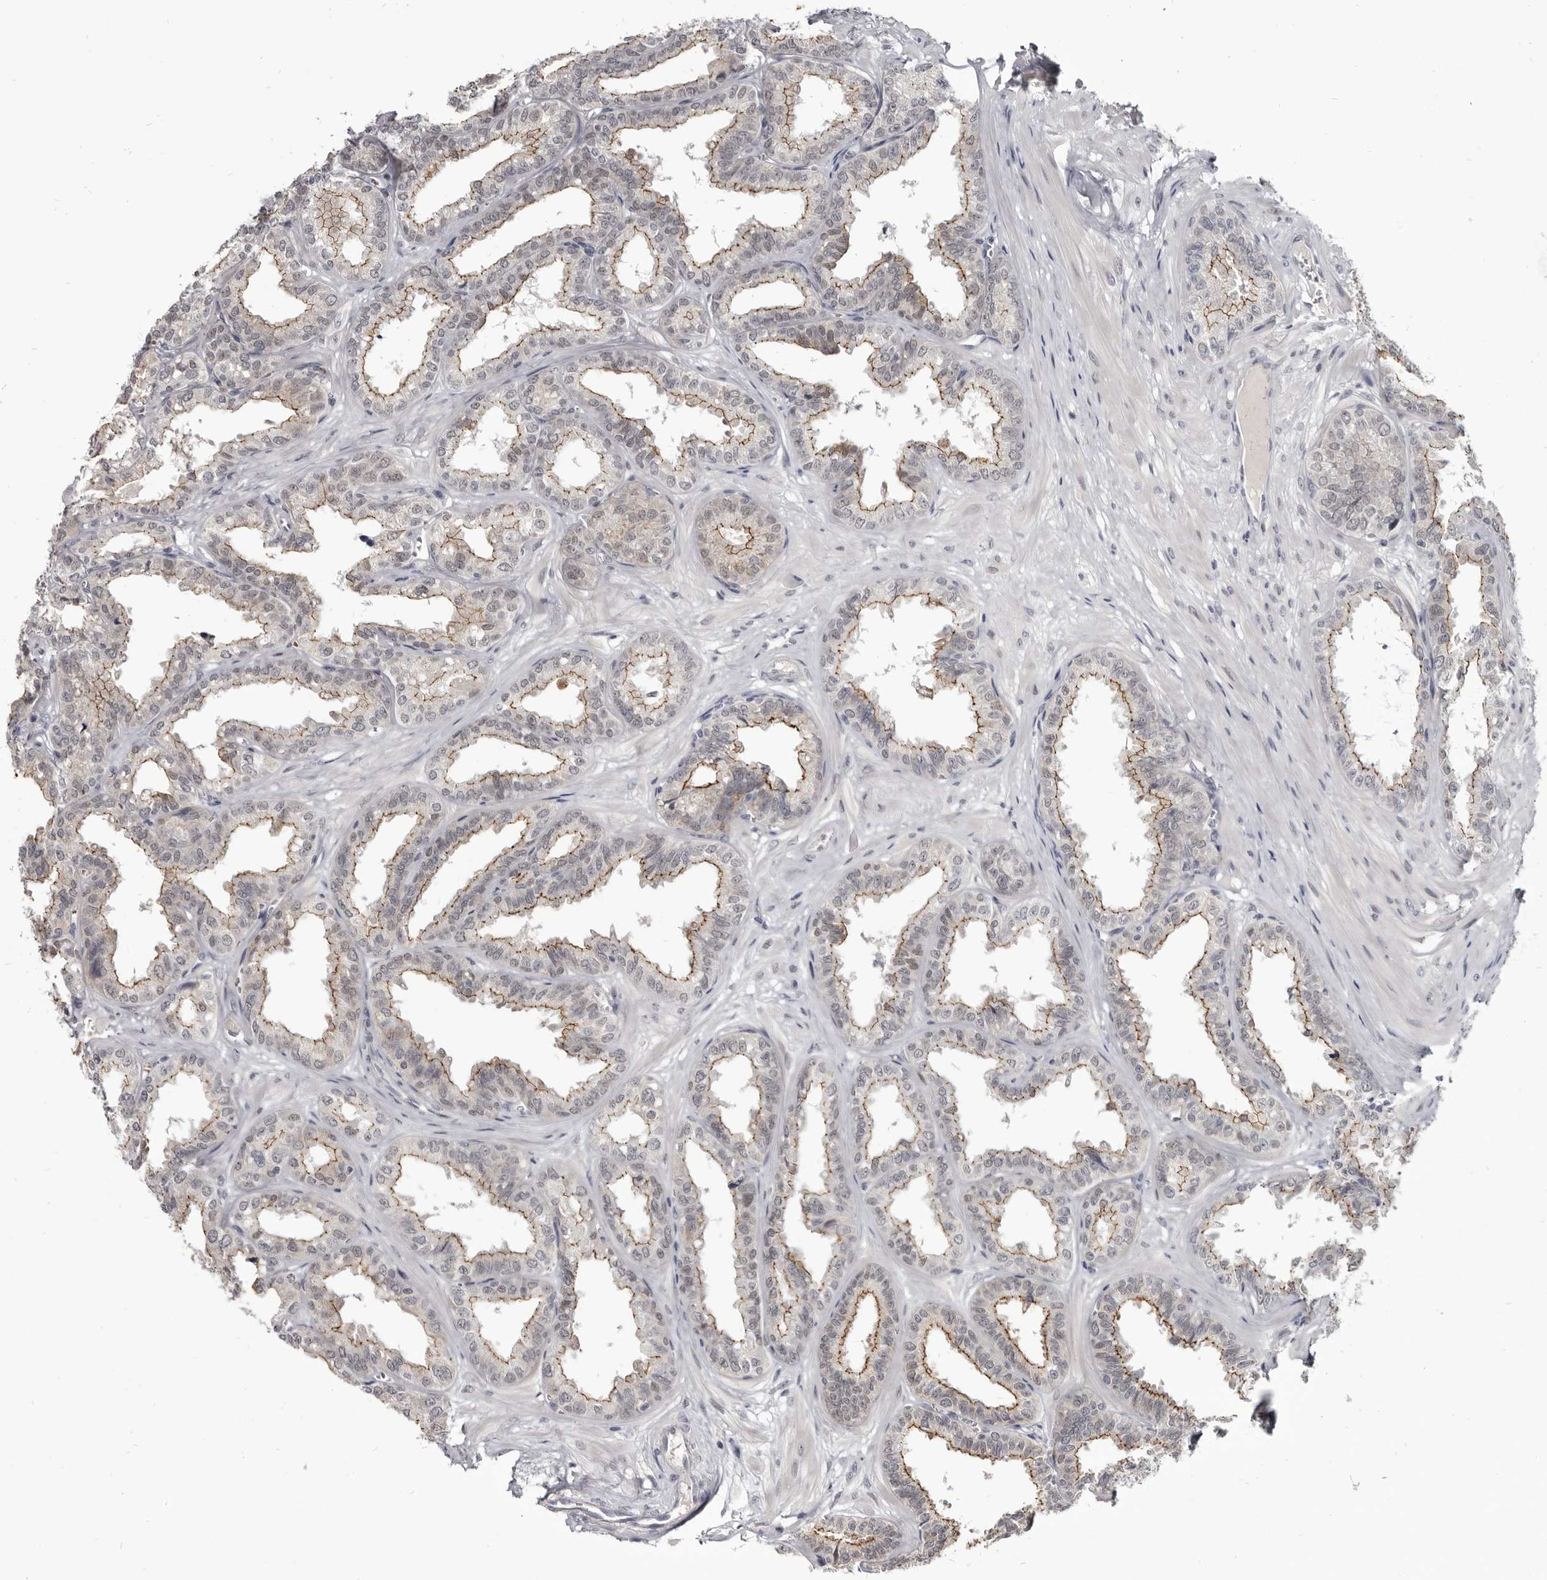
{"staining": {"intensity": "strong", "quantity": ">75%", "location": "cytoplasmic/membranous"}, "tissue": "seminal vesicle", "cell_type": "Glandular cells", "image_type": "normal", "snomed": [{"axis": "morphology", "description": "Normal tissue, NOS"}, {"axis": "topography", "description": "Prostate"}, {"axis": "topography", "description": "Seminal veicle"}], "caption": "Protein expression analysis of unremarkable seminal vesicle exhibits strong cytoplasmic/membranous expression in about >75% of glandular cells.", "gene": "CGN", "patient": {"sex": "male", "age": 51}}